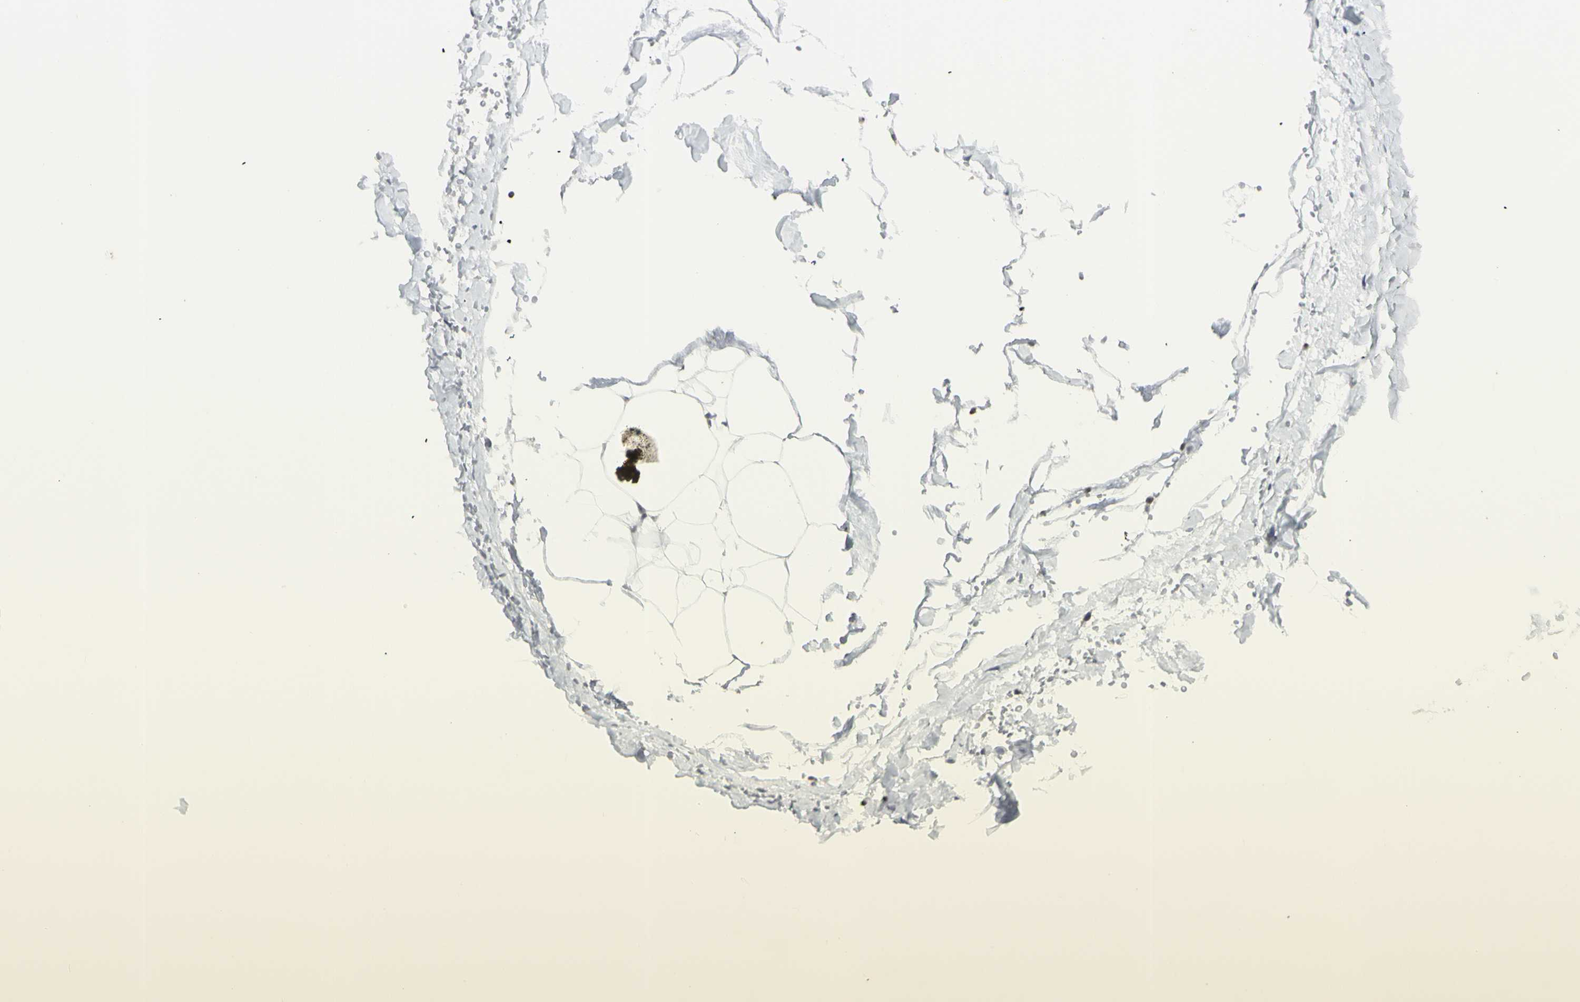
{"staining": {"intensity": "weak", "quantity": "<25%", "location": "cytoplasmic/membranous"}, "tissue": "adipose tissue", "cell_type": "Adipocytes", "image_type": "normal", "snomed": [{"axis": "morphology", "description": "Normal tissue, NOS"}, {"axis": "topography", "description": "Breast"}, {"axis": "topography", "description": "Adipose tissue"}], "caption": "Photomicrograph shows no significant protein positivity in adipocytes of benign adipose tissue.", "gene": "MUC5AC", "patient": {"sex": "female", "age": 25}}